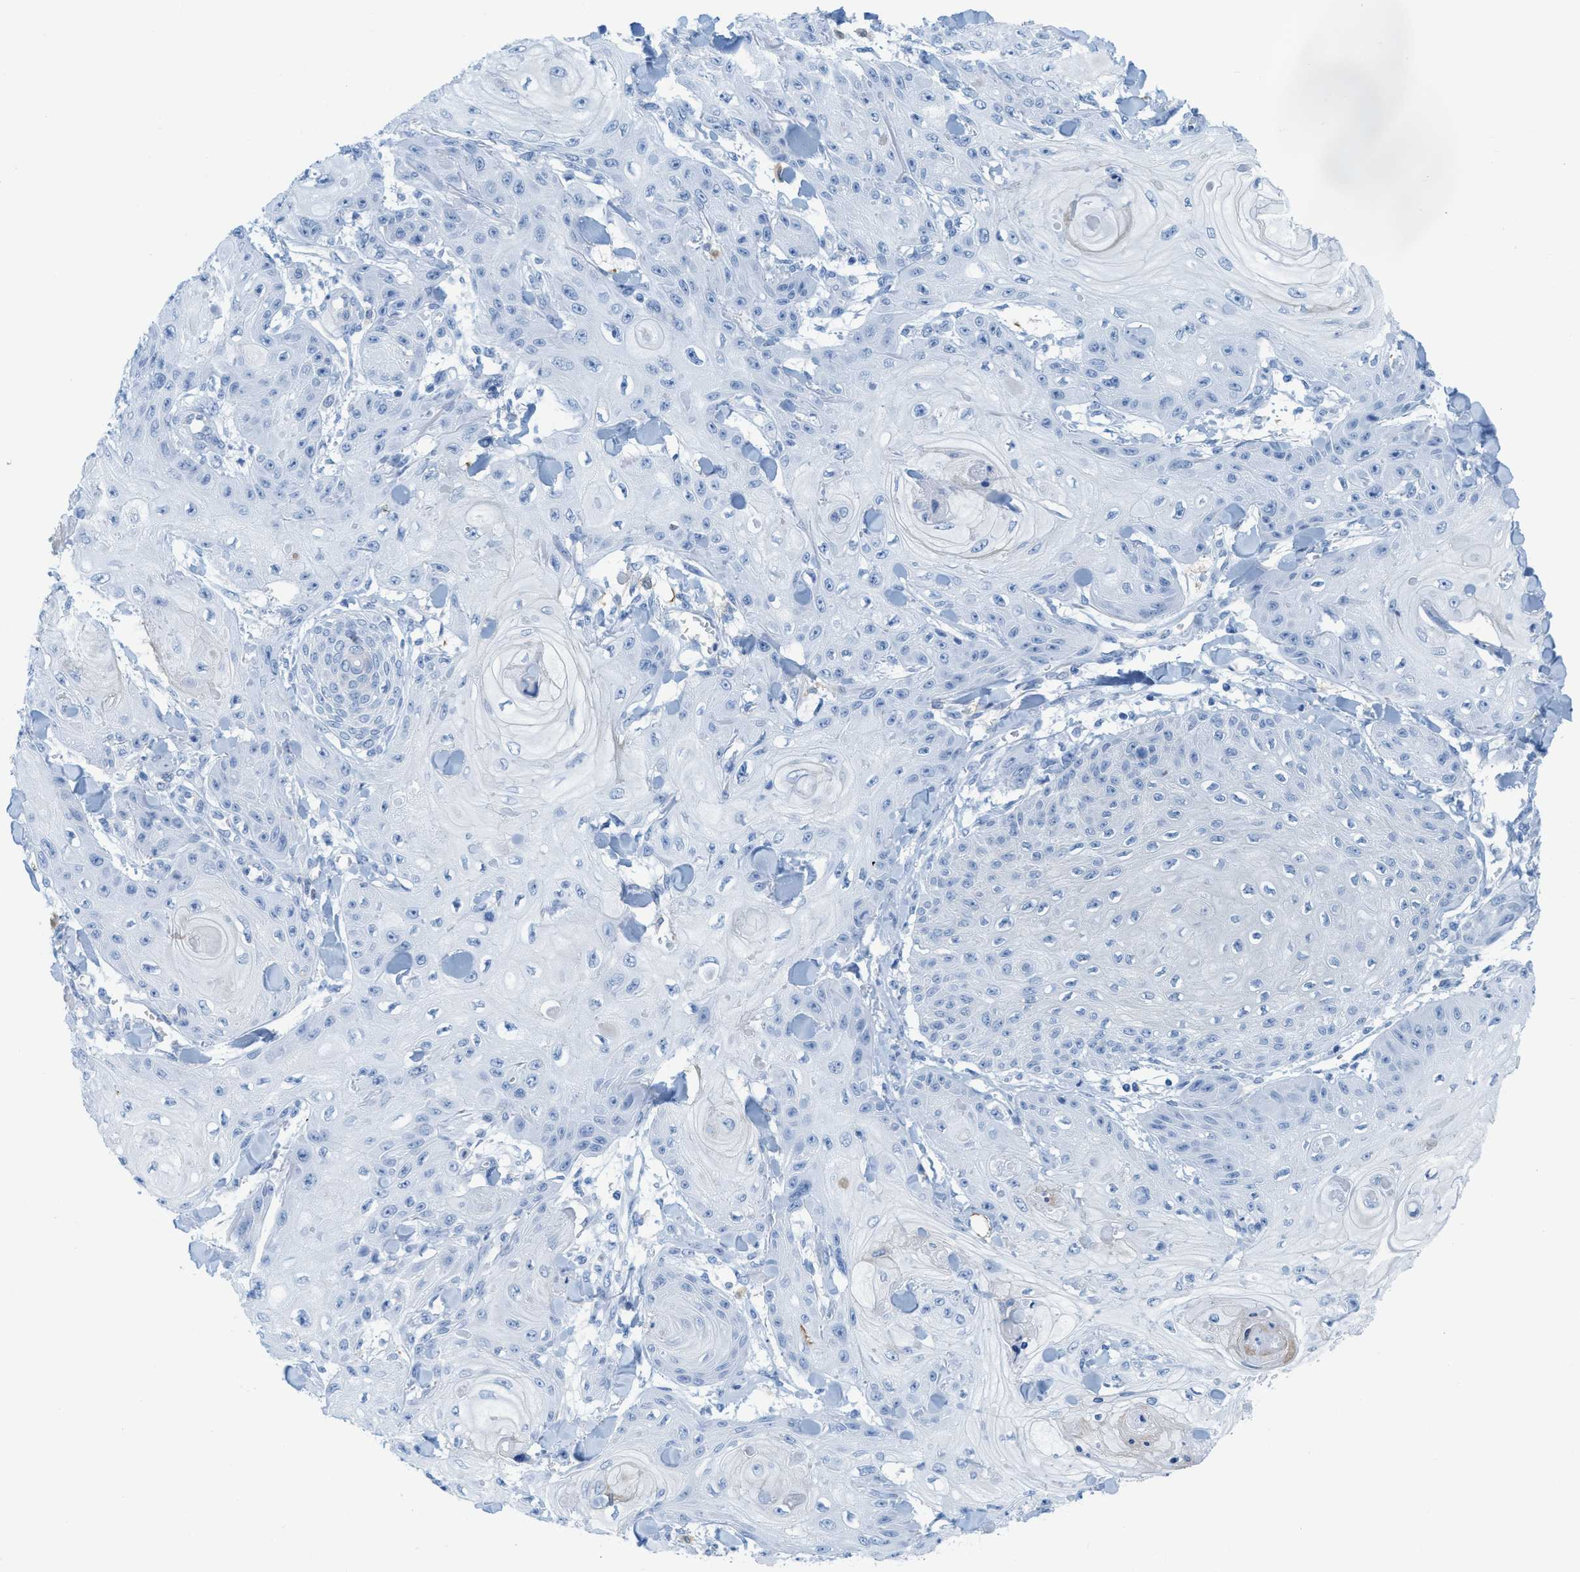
{"staining": {"intensity": "negative", "quantity": "none", "location": "none"}, "tissue": "skin cancer", "cell_type": "Tumor cells", "image_type": "cancer", "snomed": [{"axis": "morphology", "description": "Squamous cell carcinoma, NOS"}, {"axis": "topography", "description": "Skin"}], "caption": "High power microscopy image of an immunohistochemistry (IHC) photomicrograph of skin cancer (squamous cell carcinoma), revealing no significant staining in tumor cells.", "gene": "ASGR1", "patient": {"sex": "male", "age": 74}}